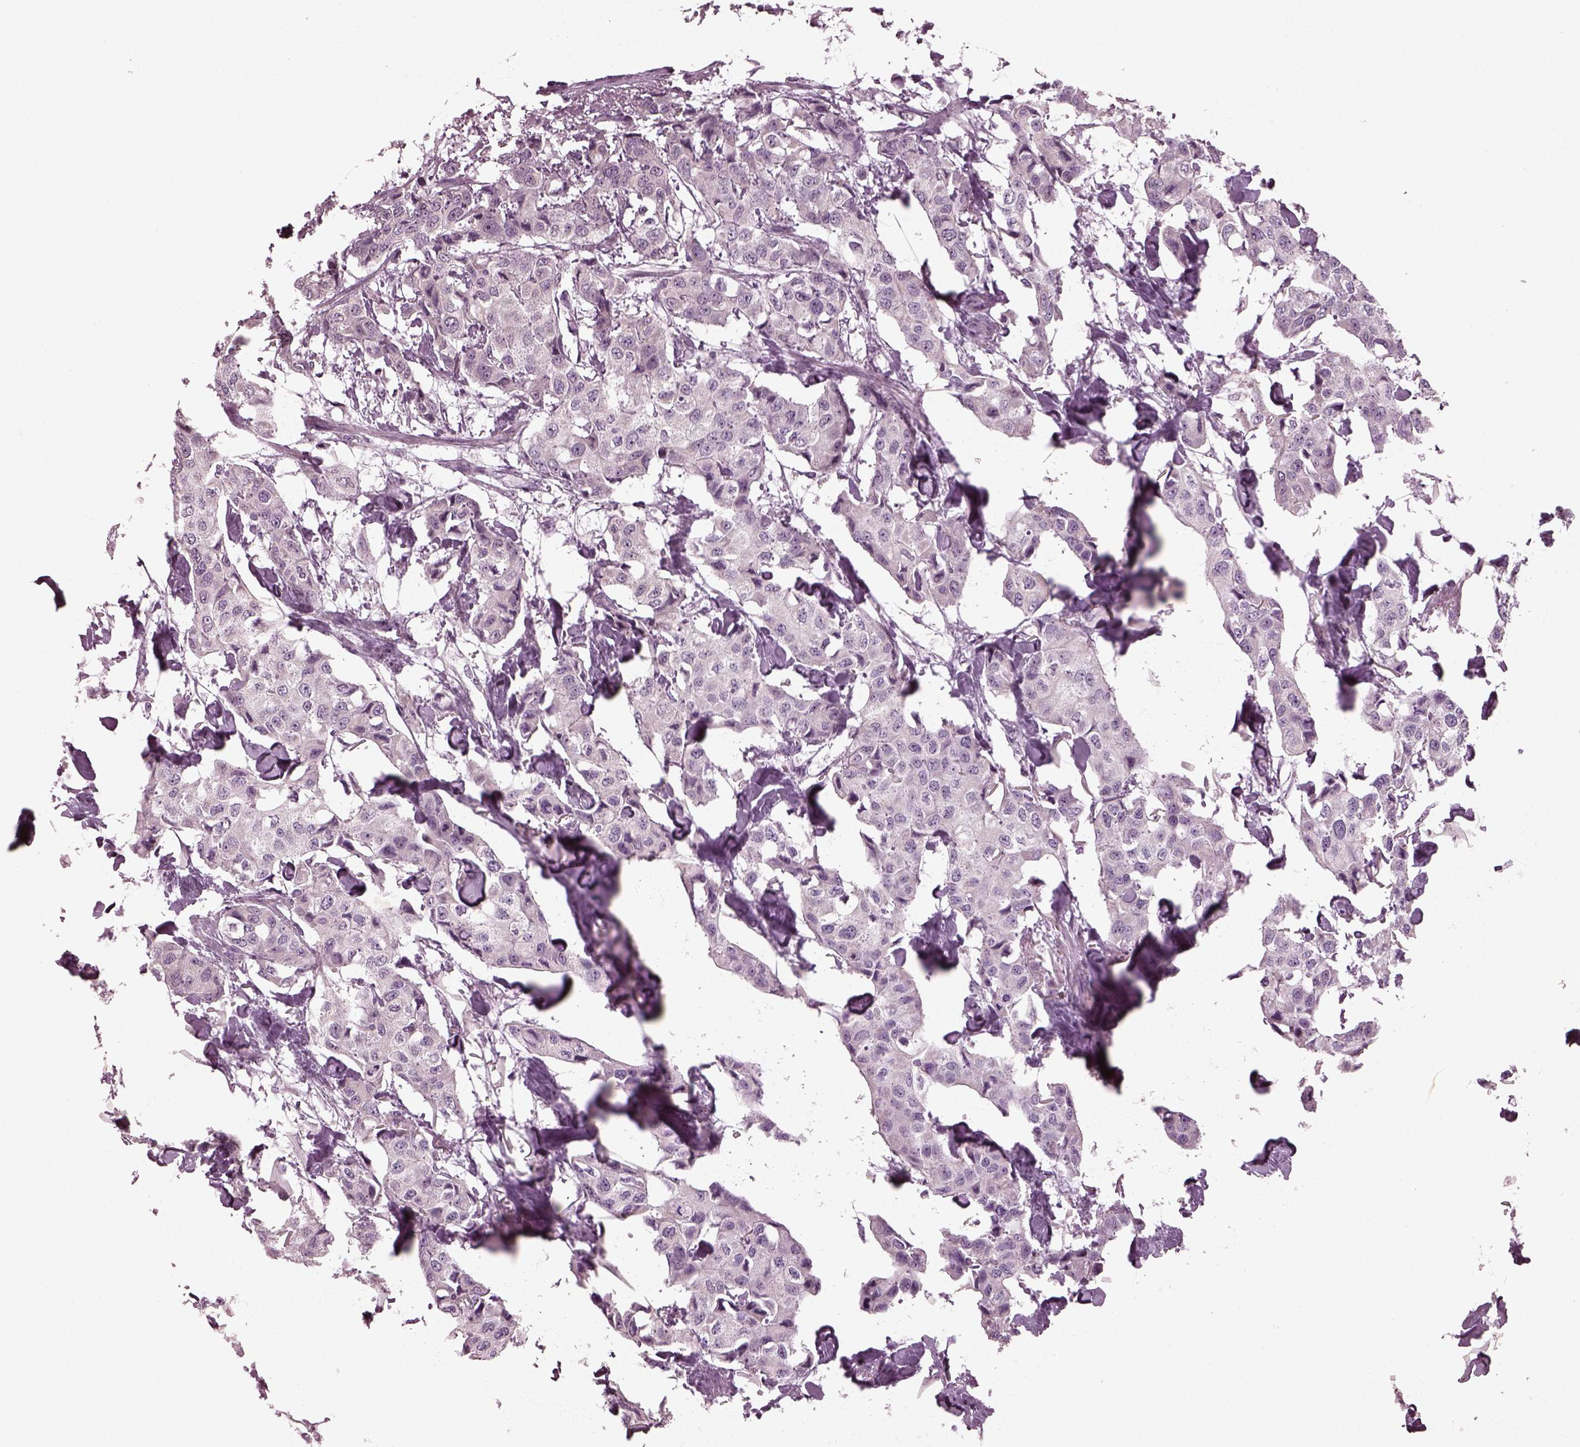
{"staining": {"intensity": "negative", "quantity": "none", "location": "none"}, "tissue": "breast cancer", "cell_type": "Tumor cells", "image_type": "cancer", "snomed": [{"axis": "morphology", "description": "Duct carcinoma"}, {"axis": "topography", "description": "Breast"}], "caption": "Image shows no protein positivity in tumor cells of breast cancer (invasive ductal carcinoma) tissue.", "gene": "CLCN4", "patient": {"sex": "female", "age": 80}}